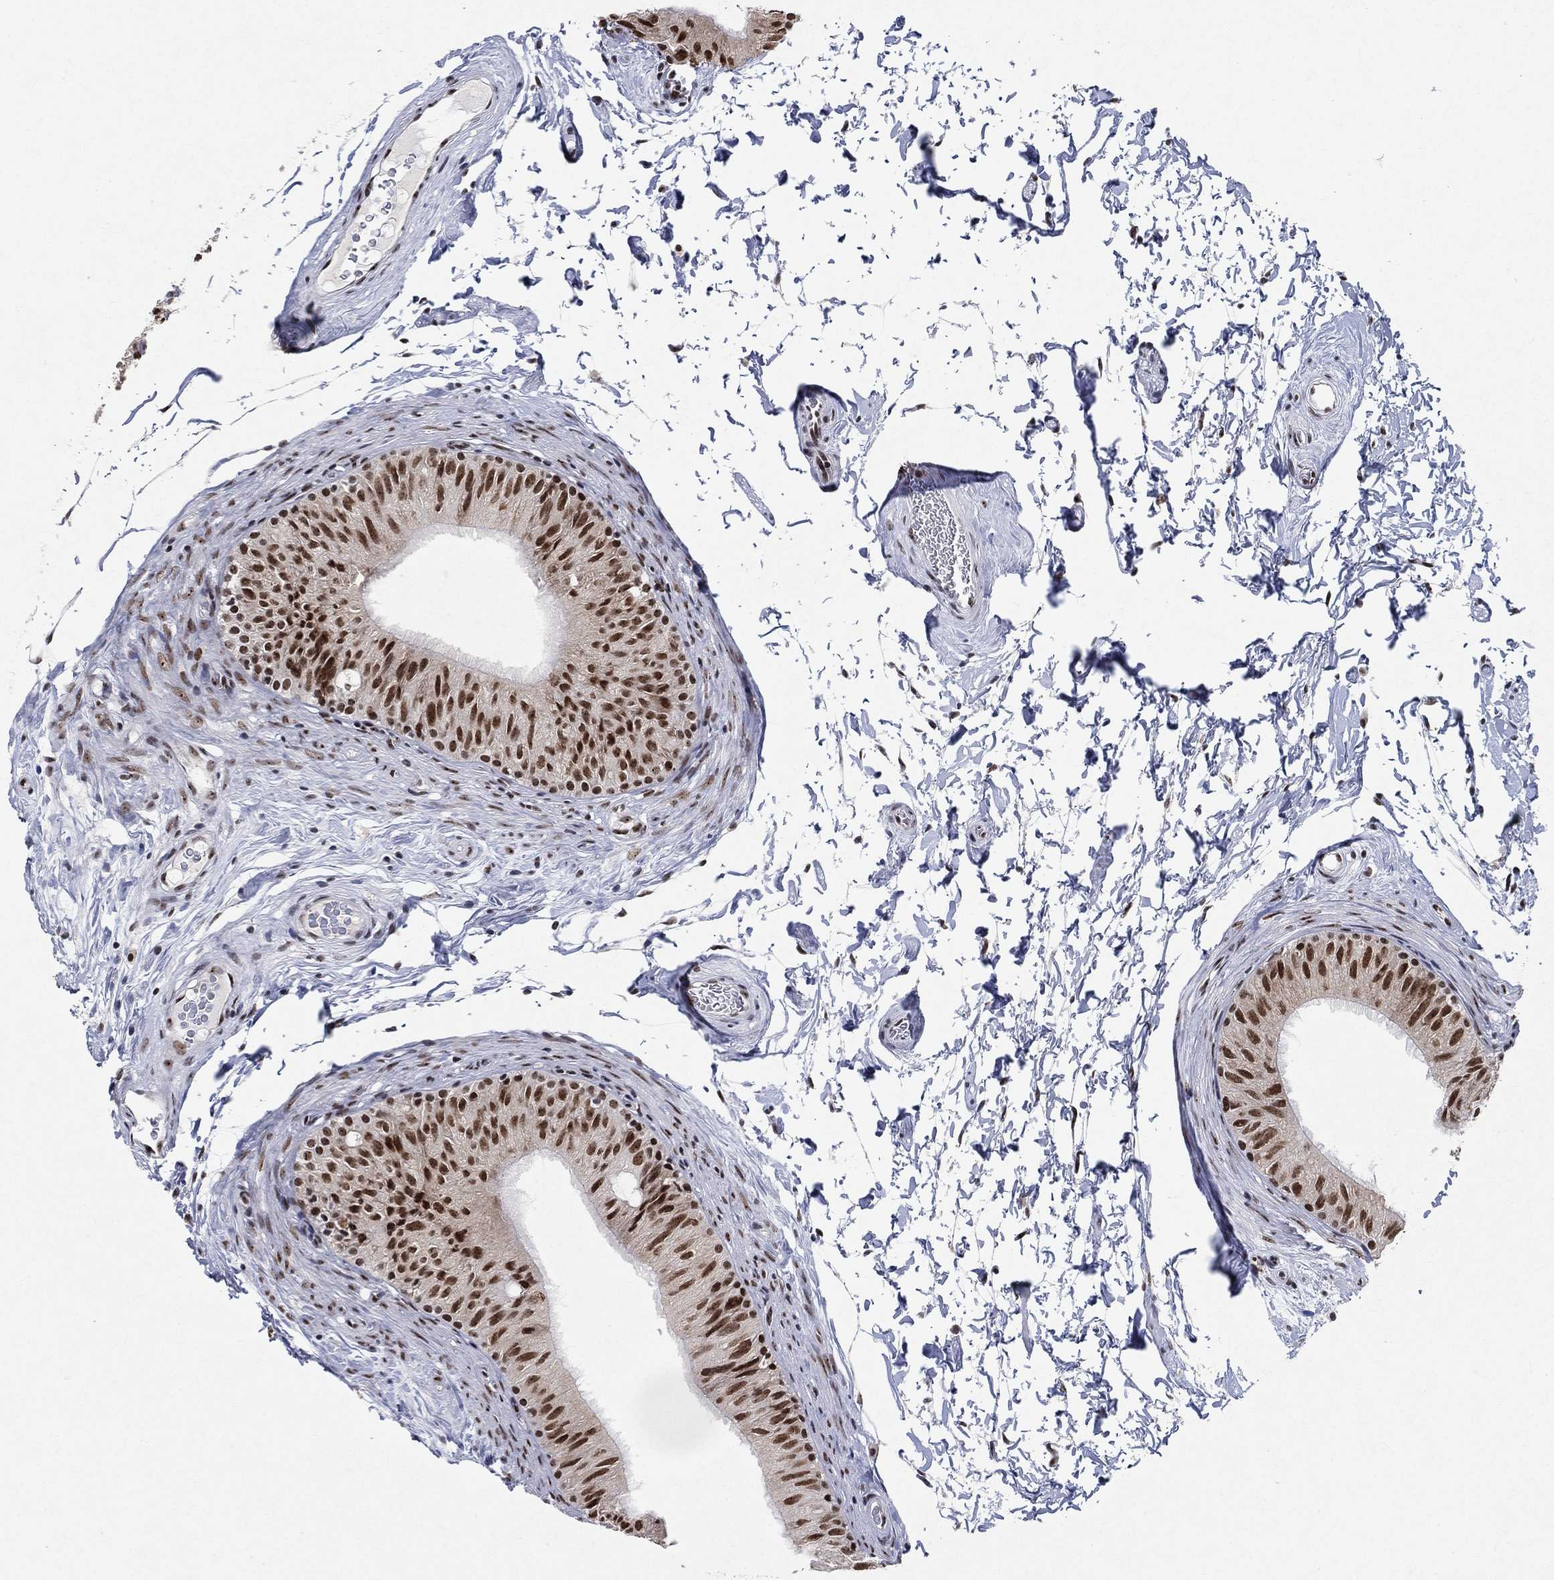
{"staining": {"intensity": "strong", "quantity": ">75%", "location": "nuclear"}, "tissue": "epididymis", "cell_type": "Glandular cells", "image_type": "normal", "snomed": [{"axis": "morphology", "description": "Normal tissue, NOS"}, {"axis": "topography", "description": "Epididymis"}], "caption": "A high-resolution histopathology image shows immunohistochemistry (IHC) staining of benign epididymis, which displays strong nuclear positivity in approximately >75% of glandular cells. The protein of interest is stained brown, and the nuclei are stained in blue (DAB IHC with brightfield microscopy, high magnification).", "gene": "DDX27", "patient": {"sex": "male", "age": 34}}